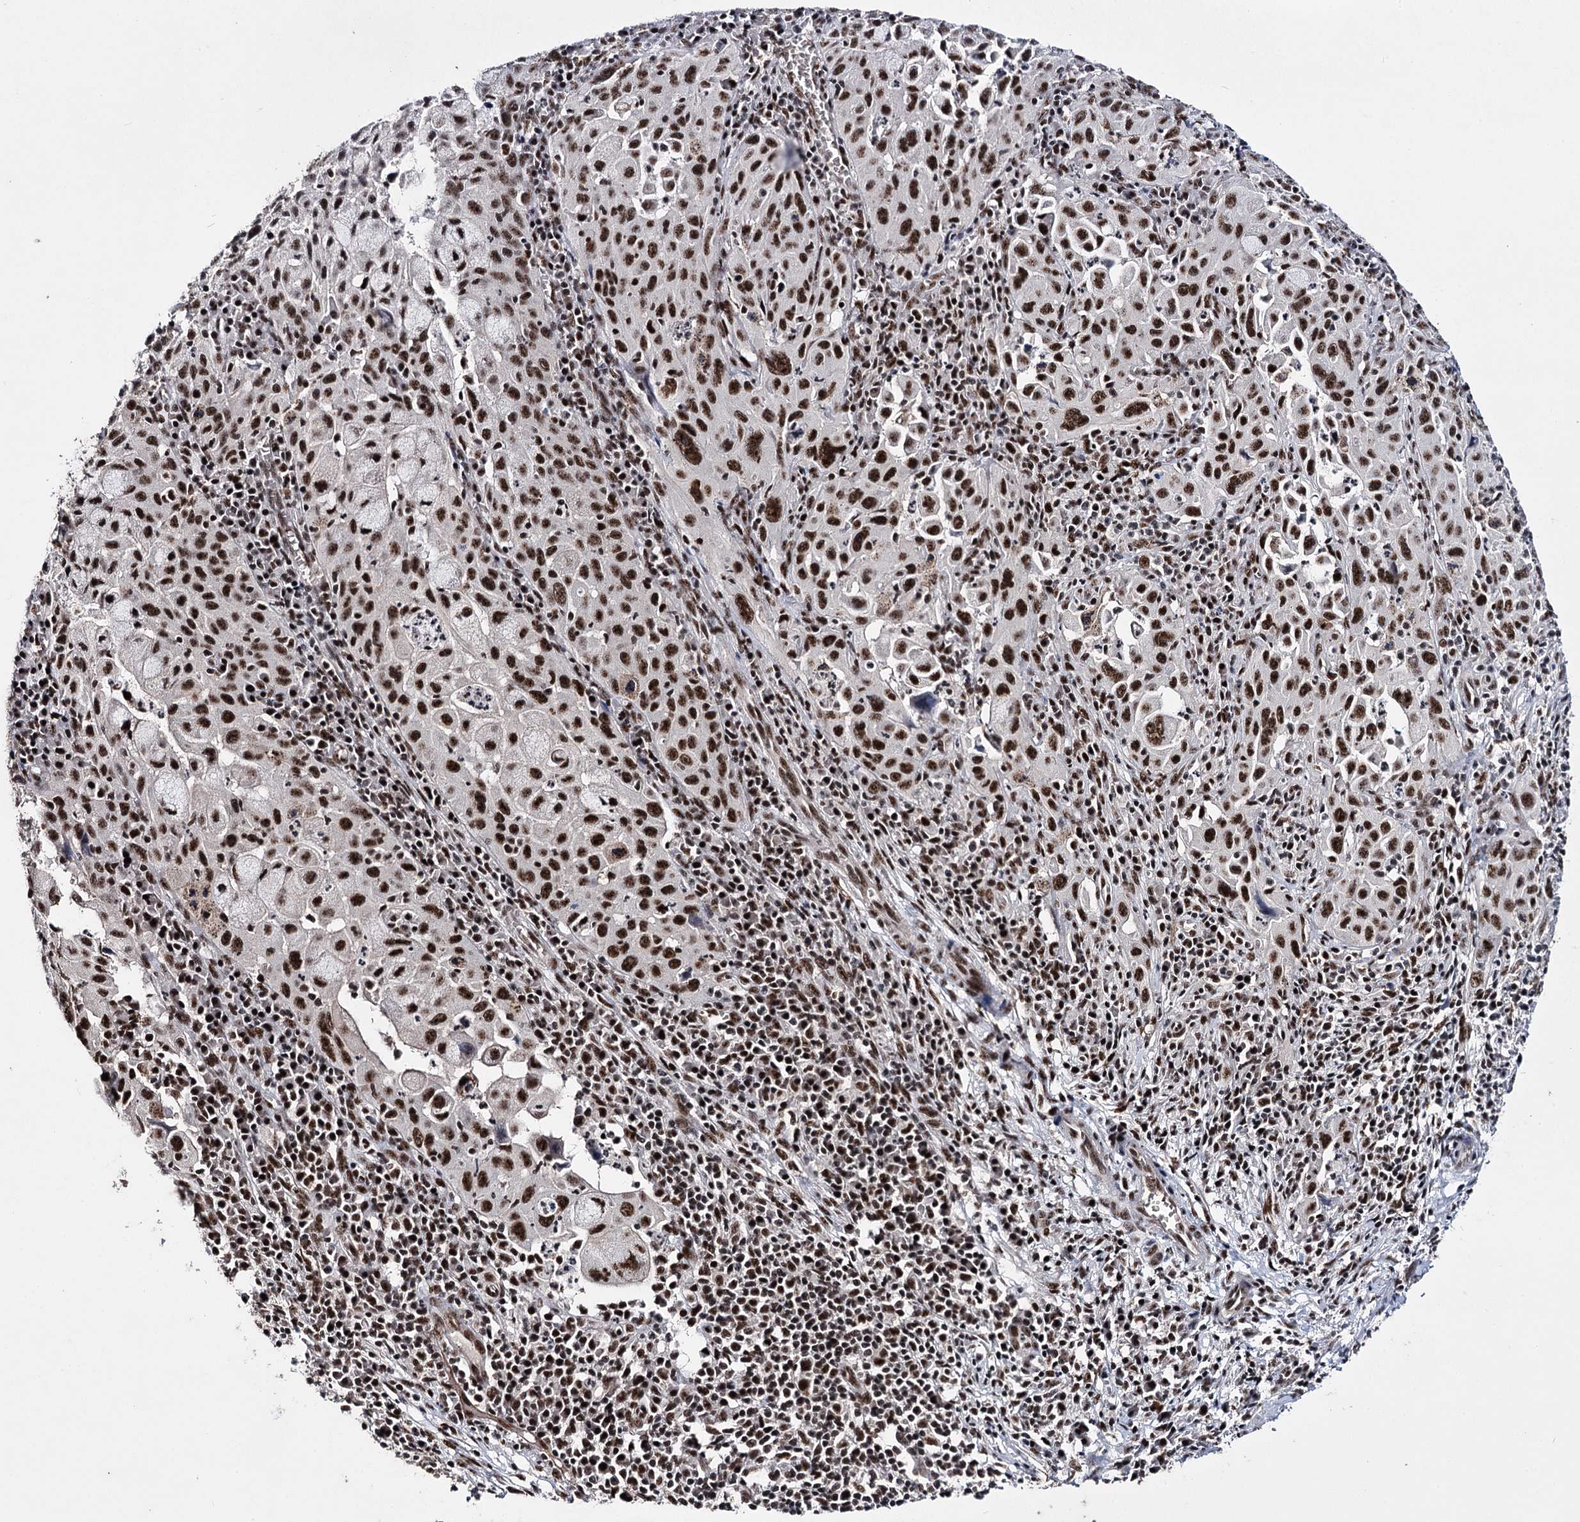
{"staining": {"intensity": "strong", "quantity": ">75%", "location": "nuclear"}, "tissue": "cervical cancer", "cell_type": "Tumor cells", "image_type": "cancer", "snomed": [{"axis": "morphology", "description": "Squamous cell carcinoma, NOS"}, {"axis": "topography", "description": "Cervix"}], "caption": "This is a histology image of IHC staining of squamous cell carcinoma (cervical), which shows strong positivity in the nuclear of tumor cells.", "gene": "PRPF40A", "patient": {"sex": "female", "age": 42}}